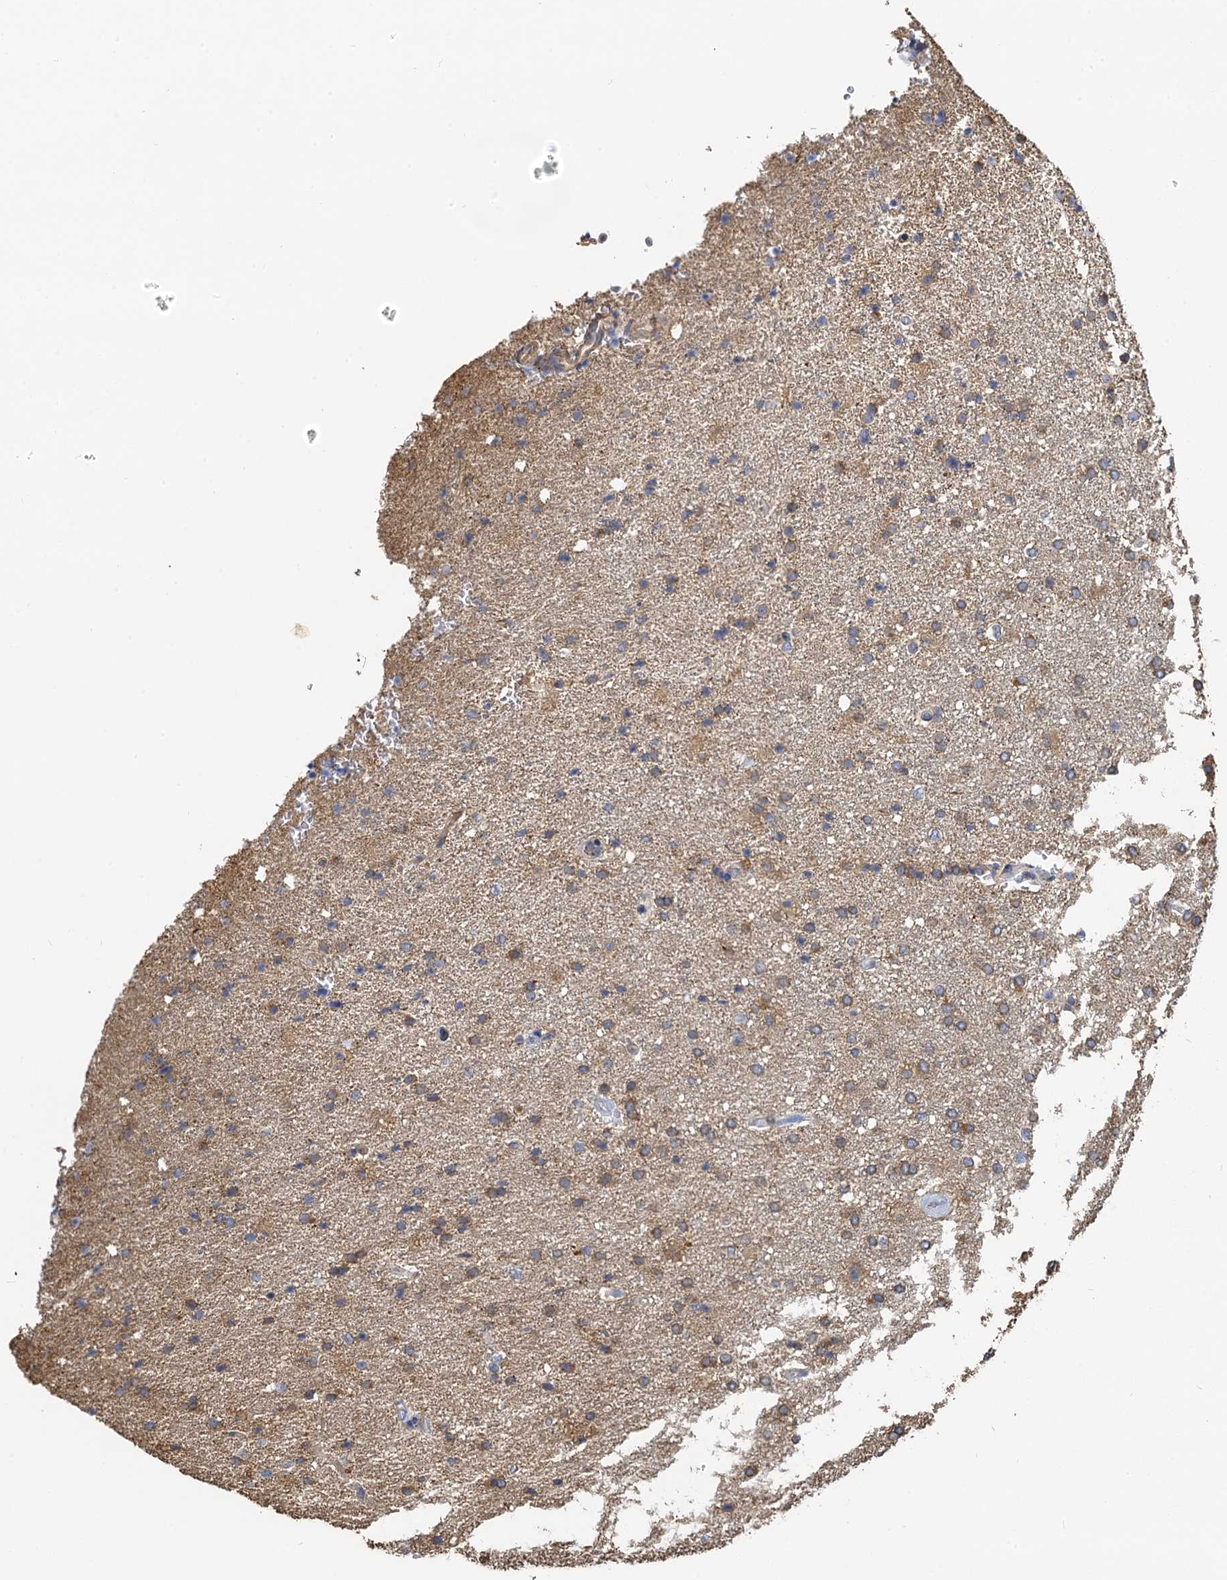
{"staining": {"intensity": "moderate", "quantity": ">75%", "location": "cytoplasmic/membranous"}, "tissue": "glioma", "cell_type": "Tumor cells", "image_type": "cancer", "snomed": [{"axis": "morphology", "description": "Glioma, malignant, High grade"}, {"axis": "topography", "description": "Brain"}], "caption": "This is an image of IHC staining of malignant high-grade glioma, which shows moderate staining in the cytoplasmic/membranous of tumor cells.", "gene": "NKAPD1", "patient": {"sex": "male", "age": 72}}